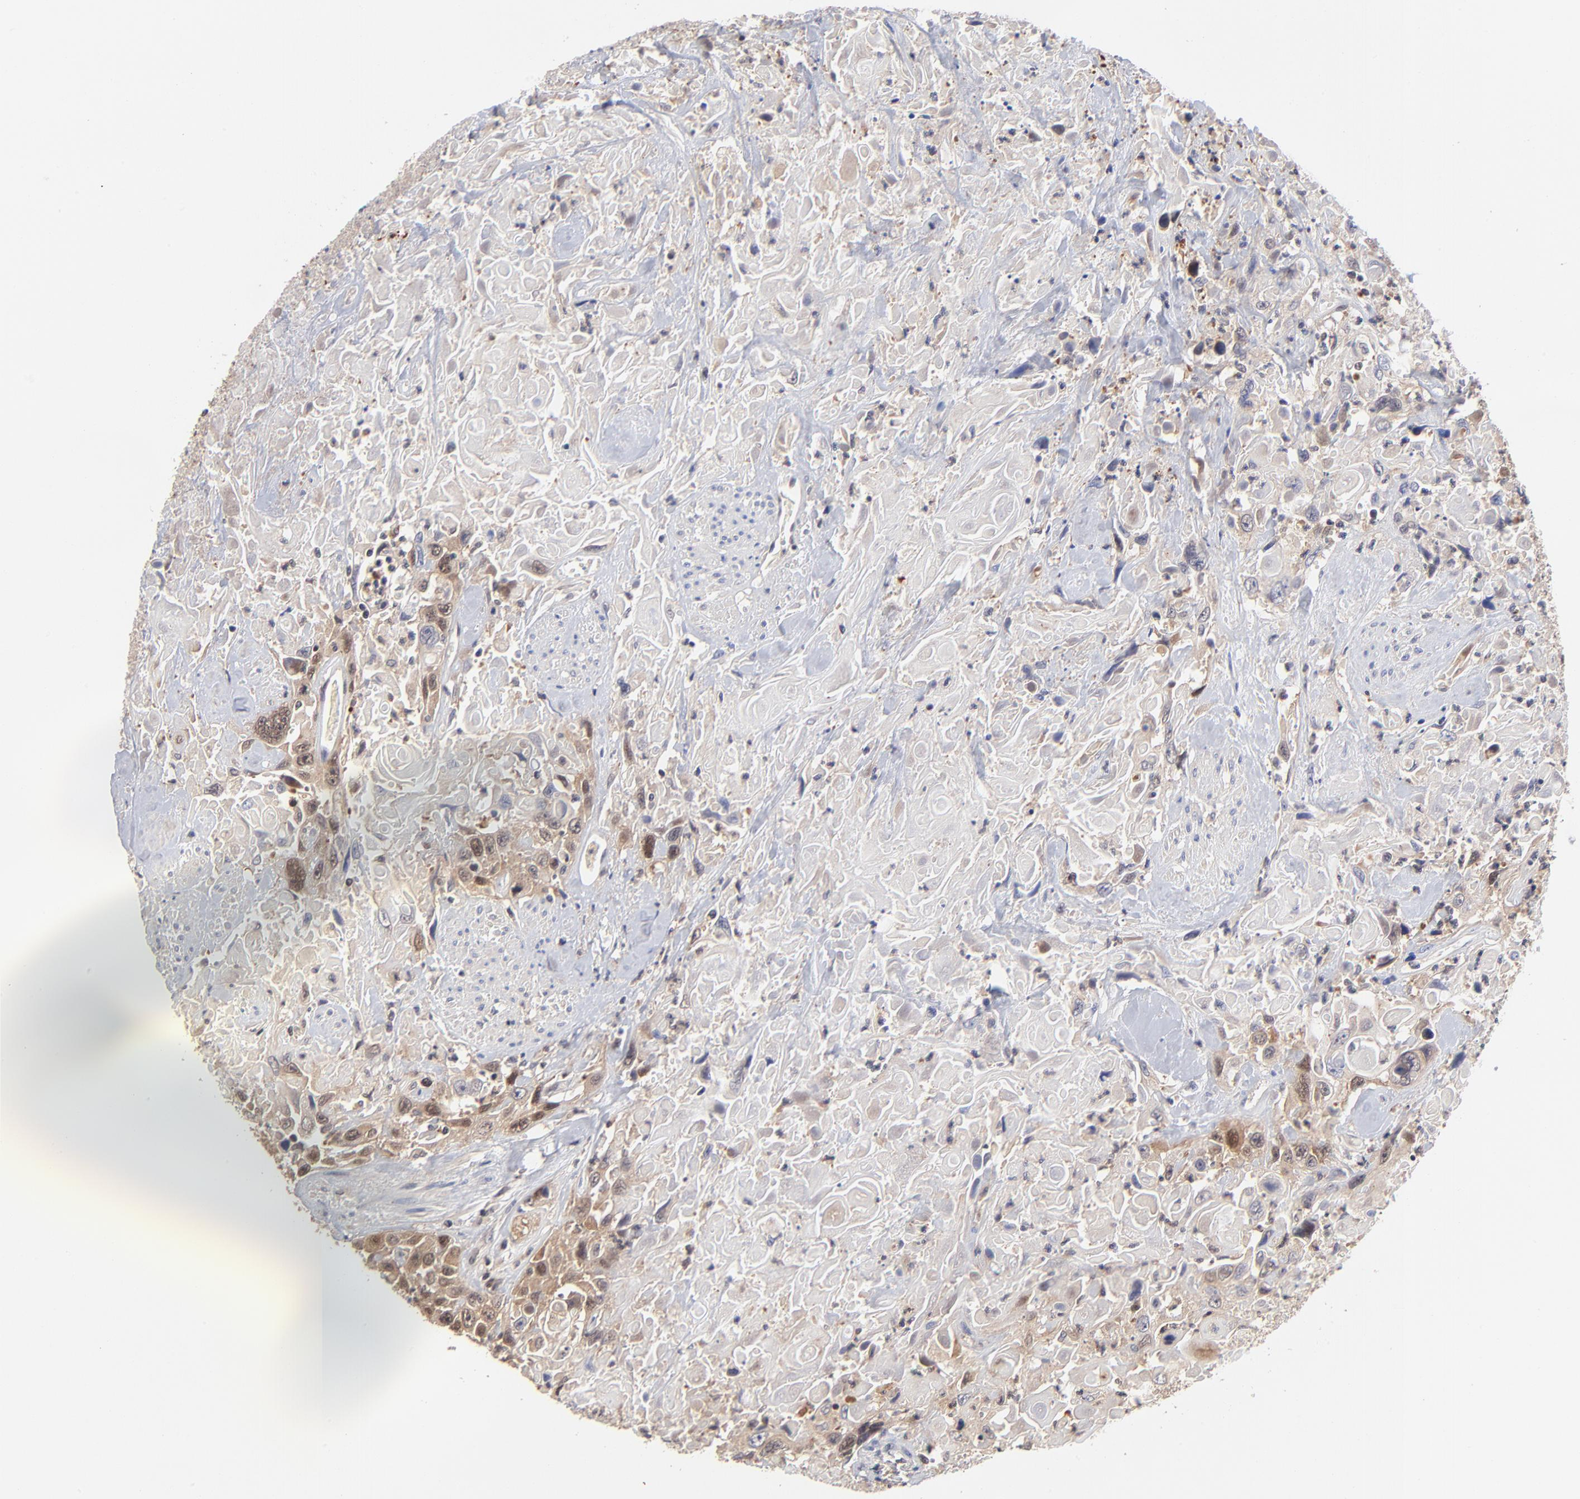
{"staining": {"intensity": "moderate", "quantity": "25%-75%", "location": "cytoplasmic/membranous,nuclear"}, "tissue": "urothelial cancer", "cell_type": "Tumor cells", "image_type": "cancer", "snomed": [{"axis": "morphology", "description": "Urothelial carcinoma, High grade"}, {"axis": "topography", "description": "Urinary bladder"}], "caption": "Protein expression by IHC exhibits moderate cytoplasmic/membranous and nuclear expression in about 25%-75% of tumor cells in urothelial cancer.", "gene": "DCTPP1", "patient": {"sex": "female", "age": 84}}